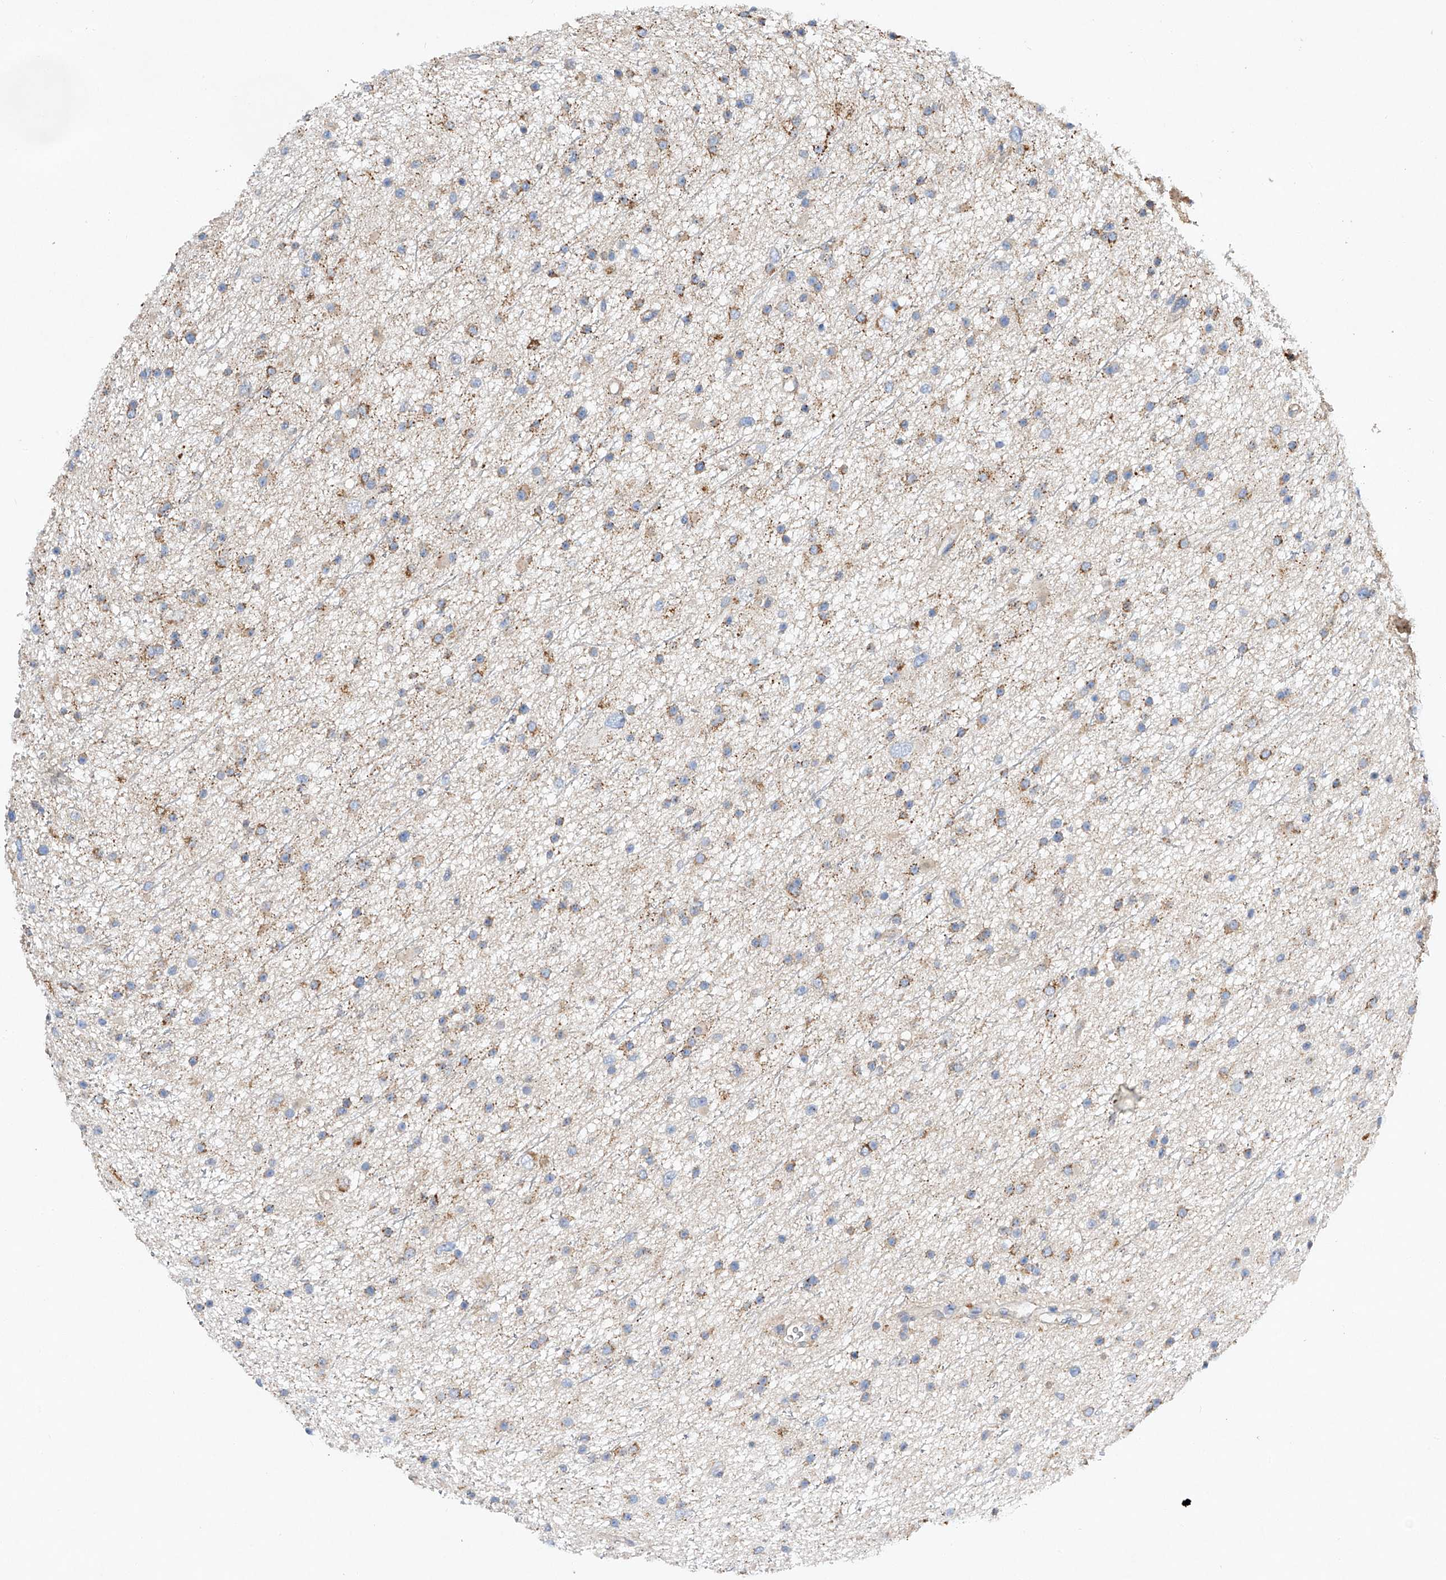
{"staining": {"intensity": "negative", "quantity": "none", "location": "none"}, "tissue": "glioma", "cell_type": "Tumor cells", "image_type": "cancer", "snomed": [{"axis": "morphology", "description": "Glioma, malignant, Low grade"}, {"axis": "topography", "description": "Cerebral cortex"}], "caption": "Malignant glioma (low-grade) was stained to show a protein in brown. There is no significant staining in tumor cells.", "gene": "AMD1", "patient": {"sex": "female", "age": 39}}